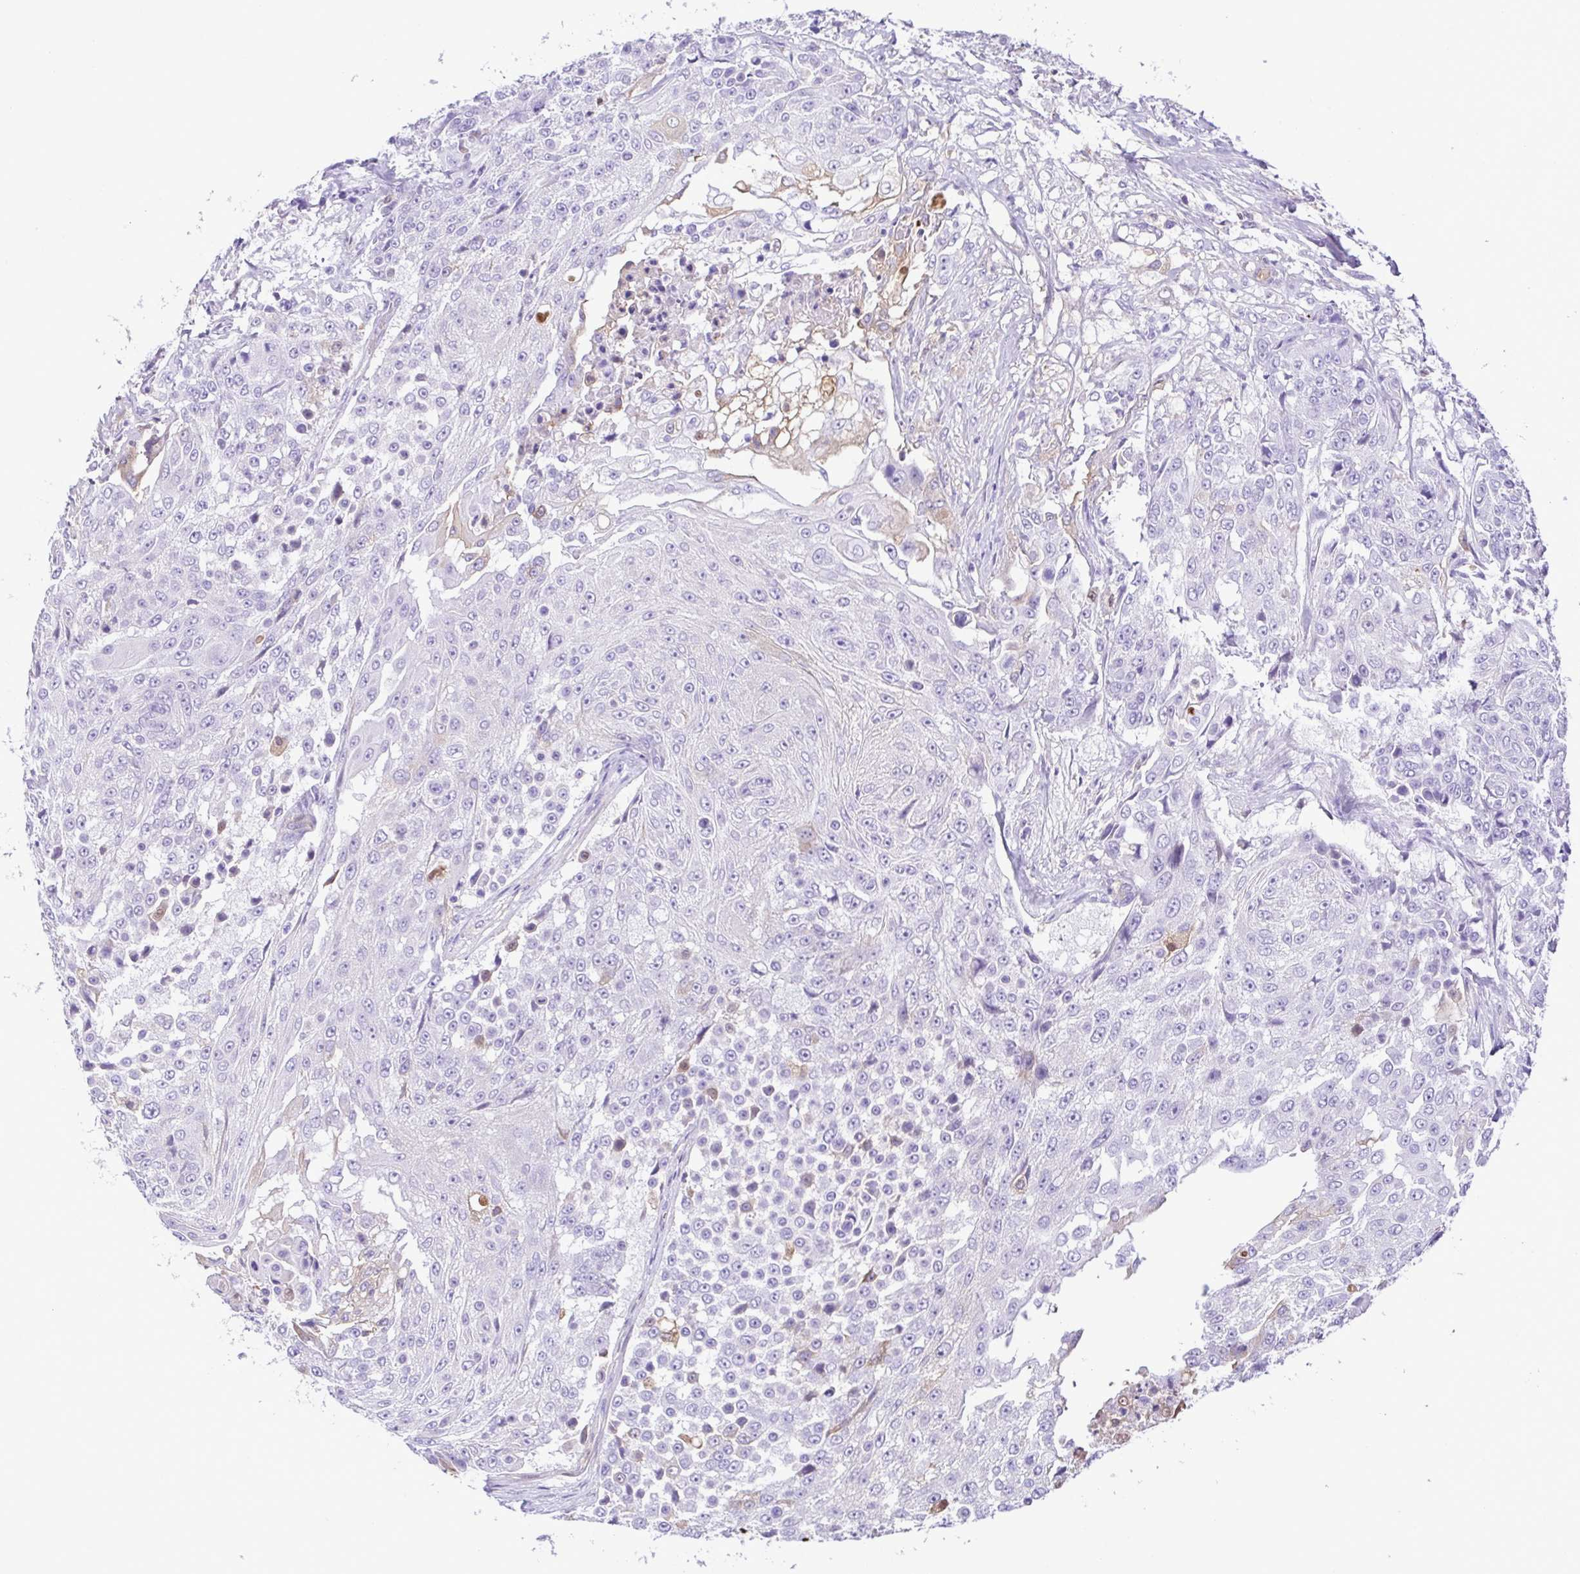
{"staining": {"intensity": "negative", "quantity": "none", "location": "none"}, "tissue": "urothelial cancer", "cell_type": "Tumor cells", "image_type": "cancer", "snomed": [{"axis": "morphology", "description": "Urothelial carcinoma, High grade"}, {"axis": "topography", "description": "Urinary bladder"}], "caption": "The immunohistochemistry photomicrograph has no significant expression in tumor cells of urothelial carcinoma (high-grade) tissue.", "gene": "IGFL1", "patient": {"sex": "female", "age": 63}}